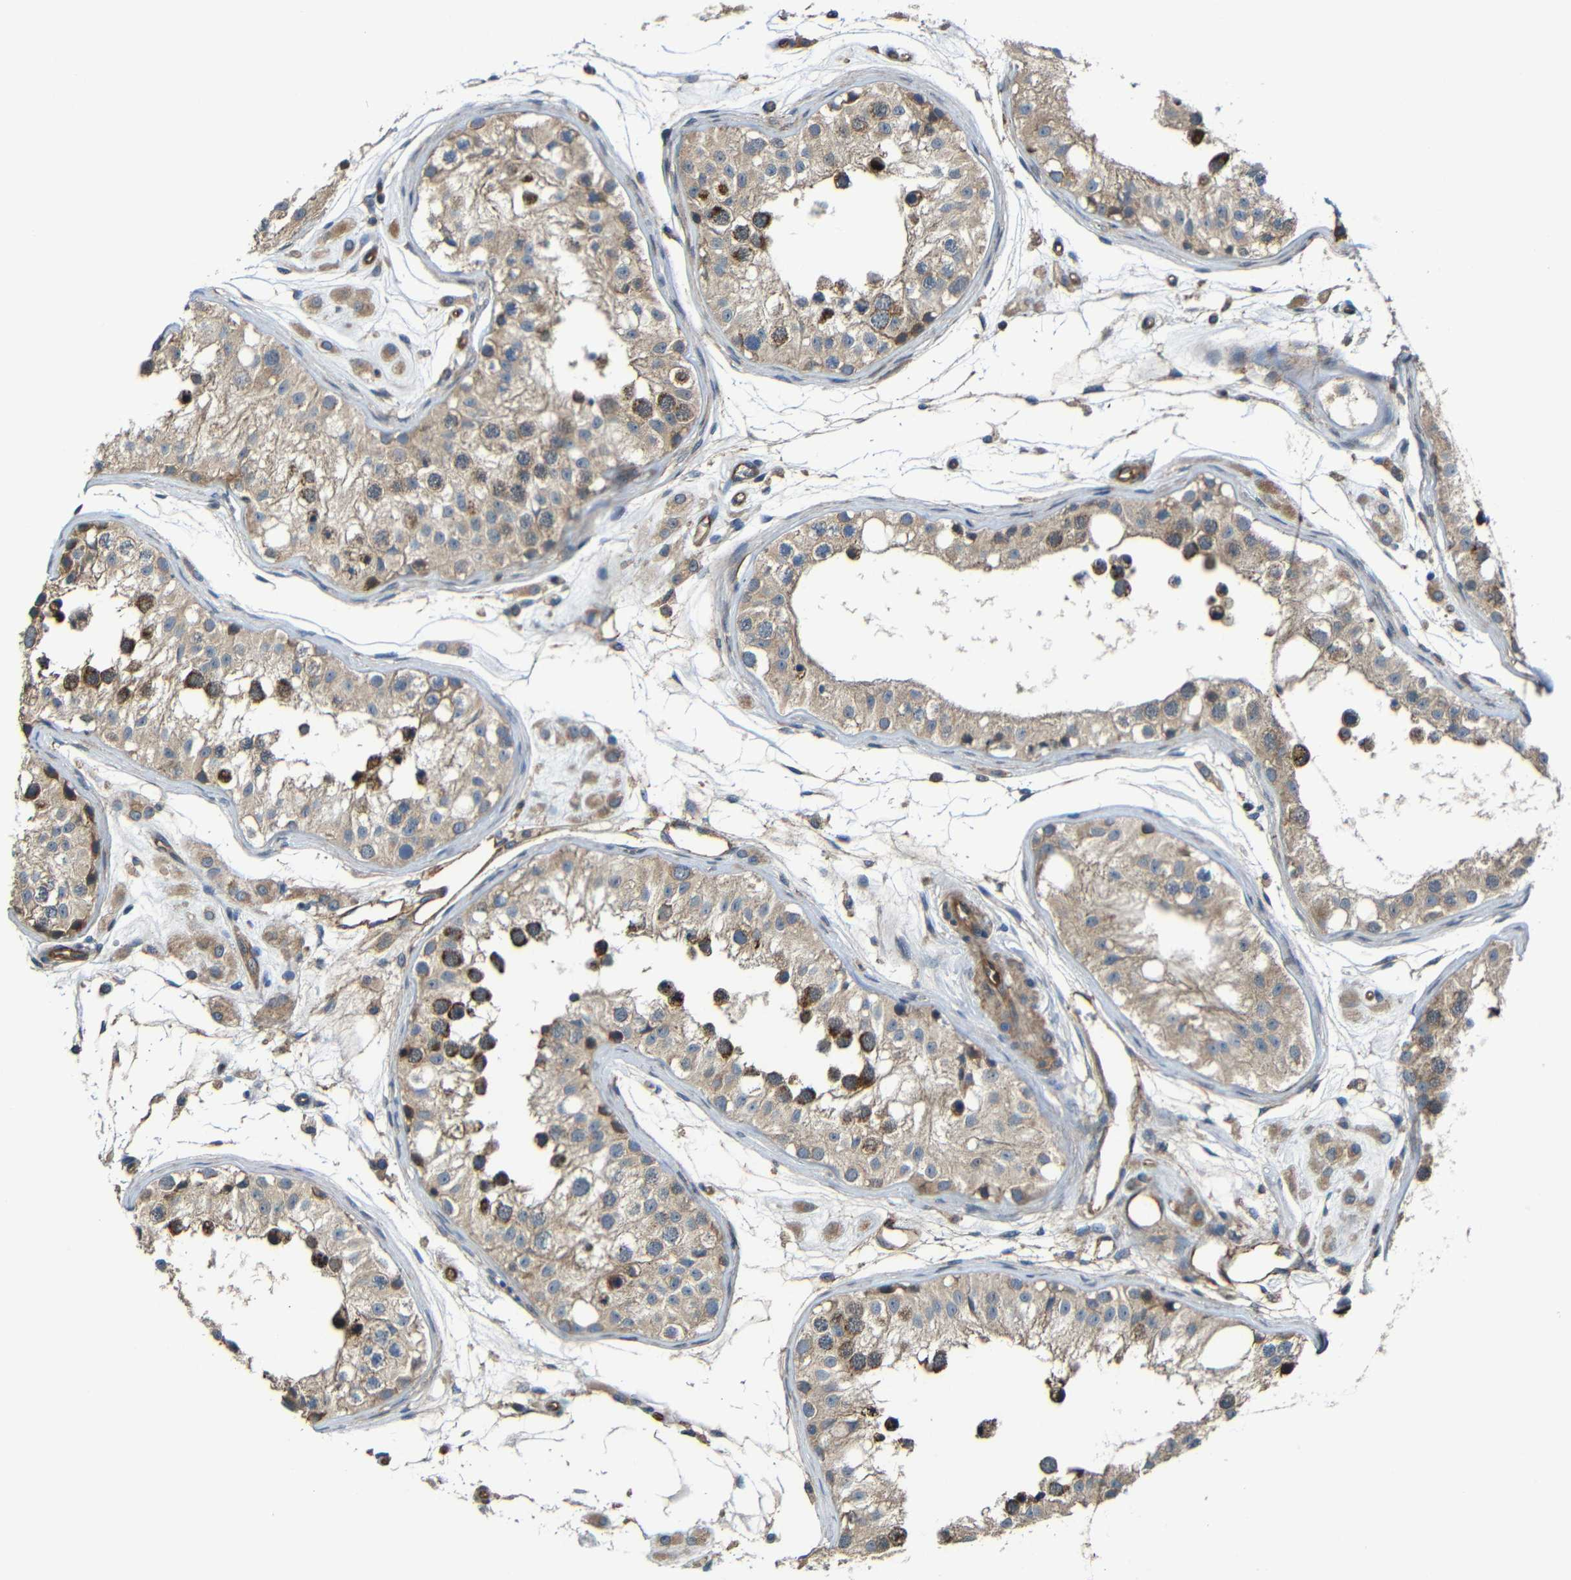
{"staining": {"intensity": "moderate", "quantity": ">75%", "location": "cytoplasmic/membranous"}, "tissue": "testis", "cell_type": "Cells in seminiferous ducts", "image_type": "normal", "snomed": [{"axis": "morphology", "description": "Normal tissue, NOS"}, {"axis": "morphology", "description": "Adenocarcinoma, metastatic, NOS"}, {"axis": "topography", "description": "Testis"}], "caption": "This is a histology image of immunohistochemistry (IHC) staining of unremarkable testis, which shows moderate positivity in the cytoplasmic/membranous of cells in seminiferous ducts.", "gene": "PTCH1", "patient": {"sex": "male", "age": 26}}